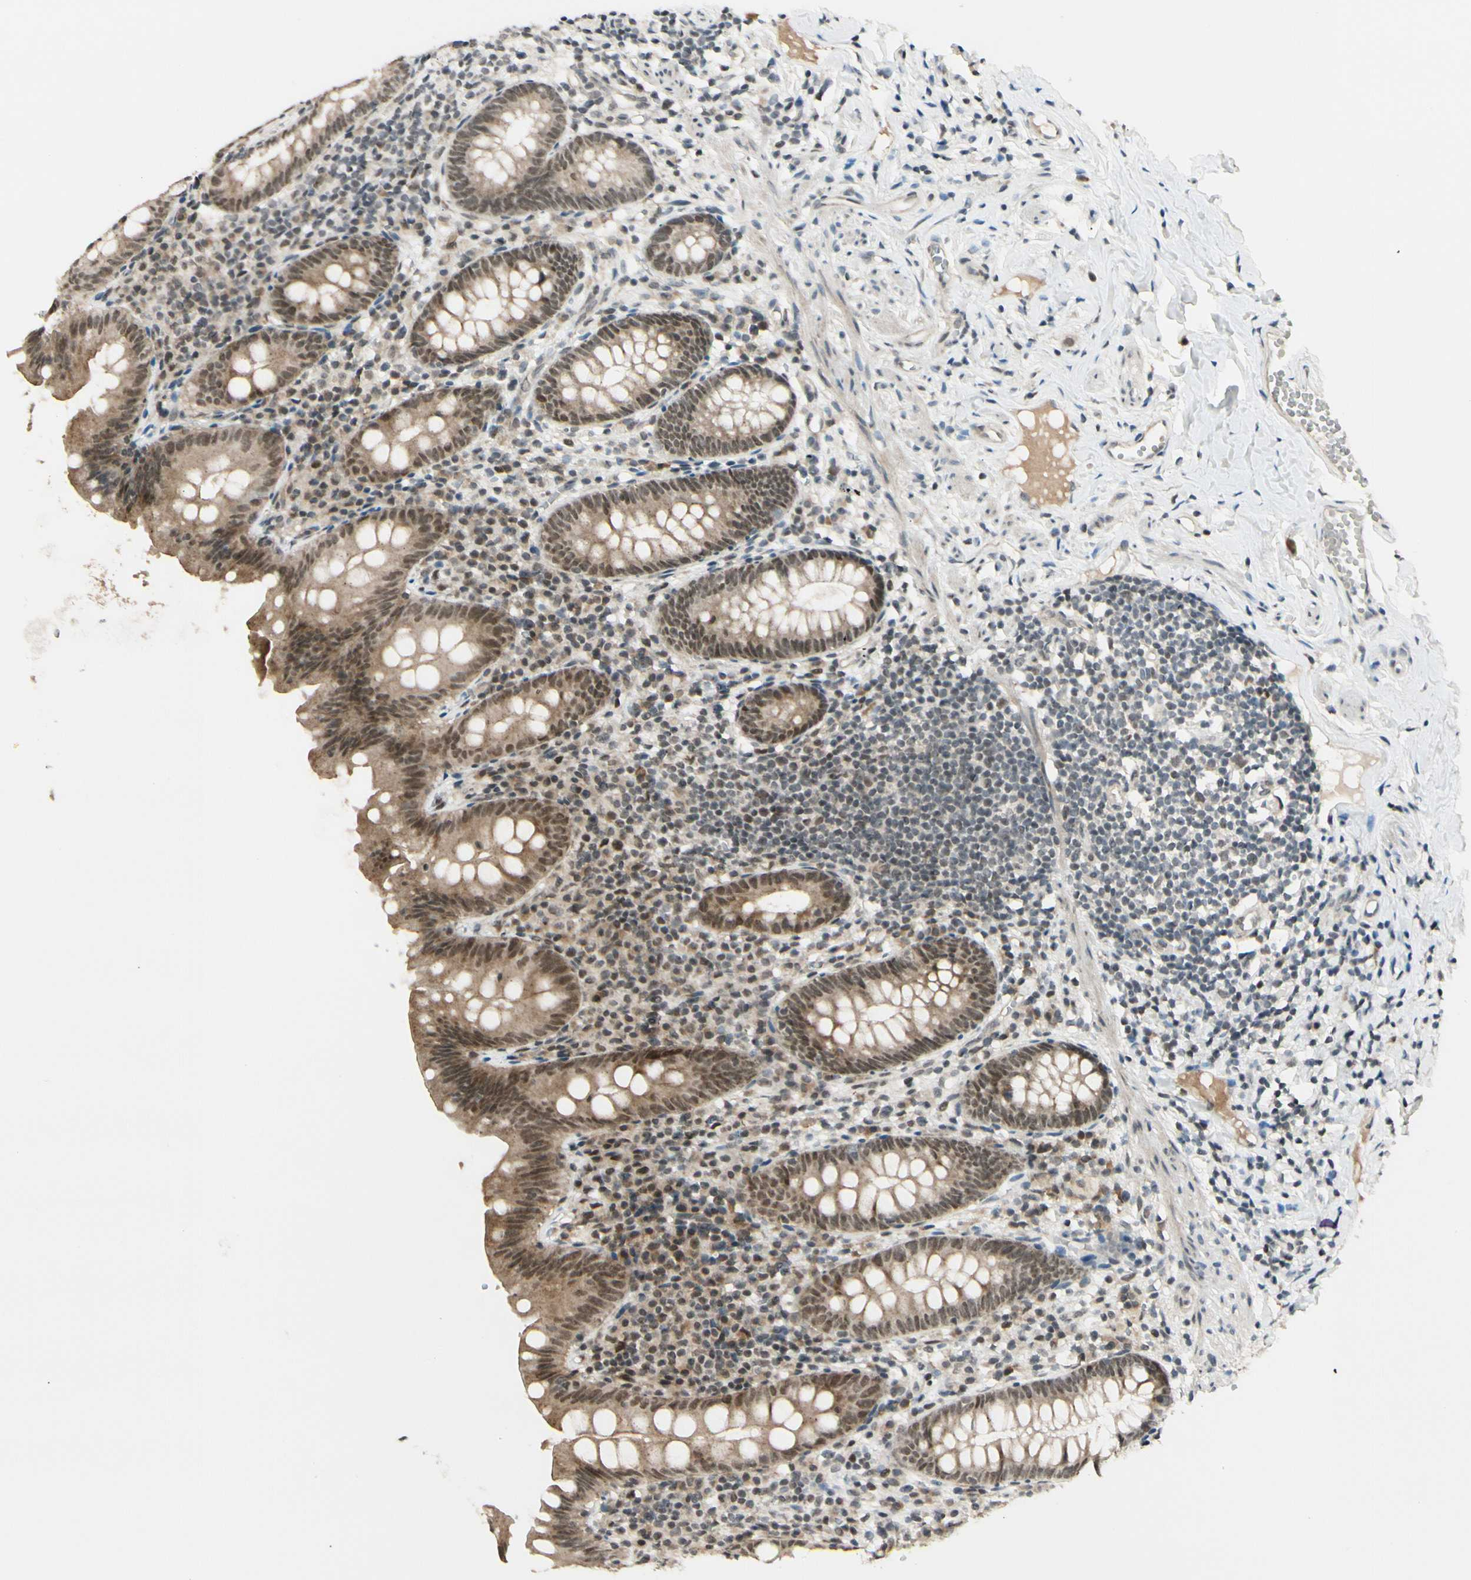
{"staining": {"intensity": "moderate", "quantity": ">75%", "location": "cytoplasmic/membranous"}, "tissue": "appendix", "cell_type": "Glandular cells", "image_type": "normal", "snomed": [{"axis": "morphology", "description": "Normal tissue, NOS"}, {"axis": "topography", "description": "Appendix"}], "caption": "Immunohistochemistry (IHC) micrograph of unremarkable appendix: human appendix stained using immunohistochemistry (IHC) shows medium levels of moderate protein expression localized specifically in the cytoplasmic/membranous of glandular cells, appearing as a cytoplasmic/membranous brown color.", "gene": "BRMS1", "patient": {"sex": "male", "age": 52}}